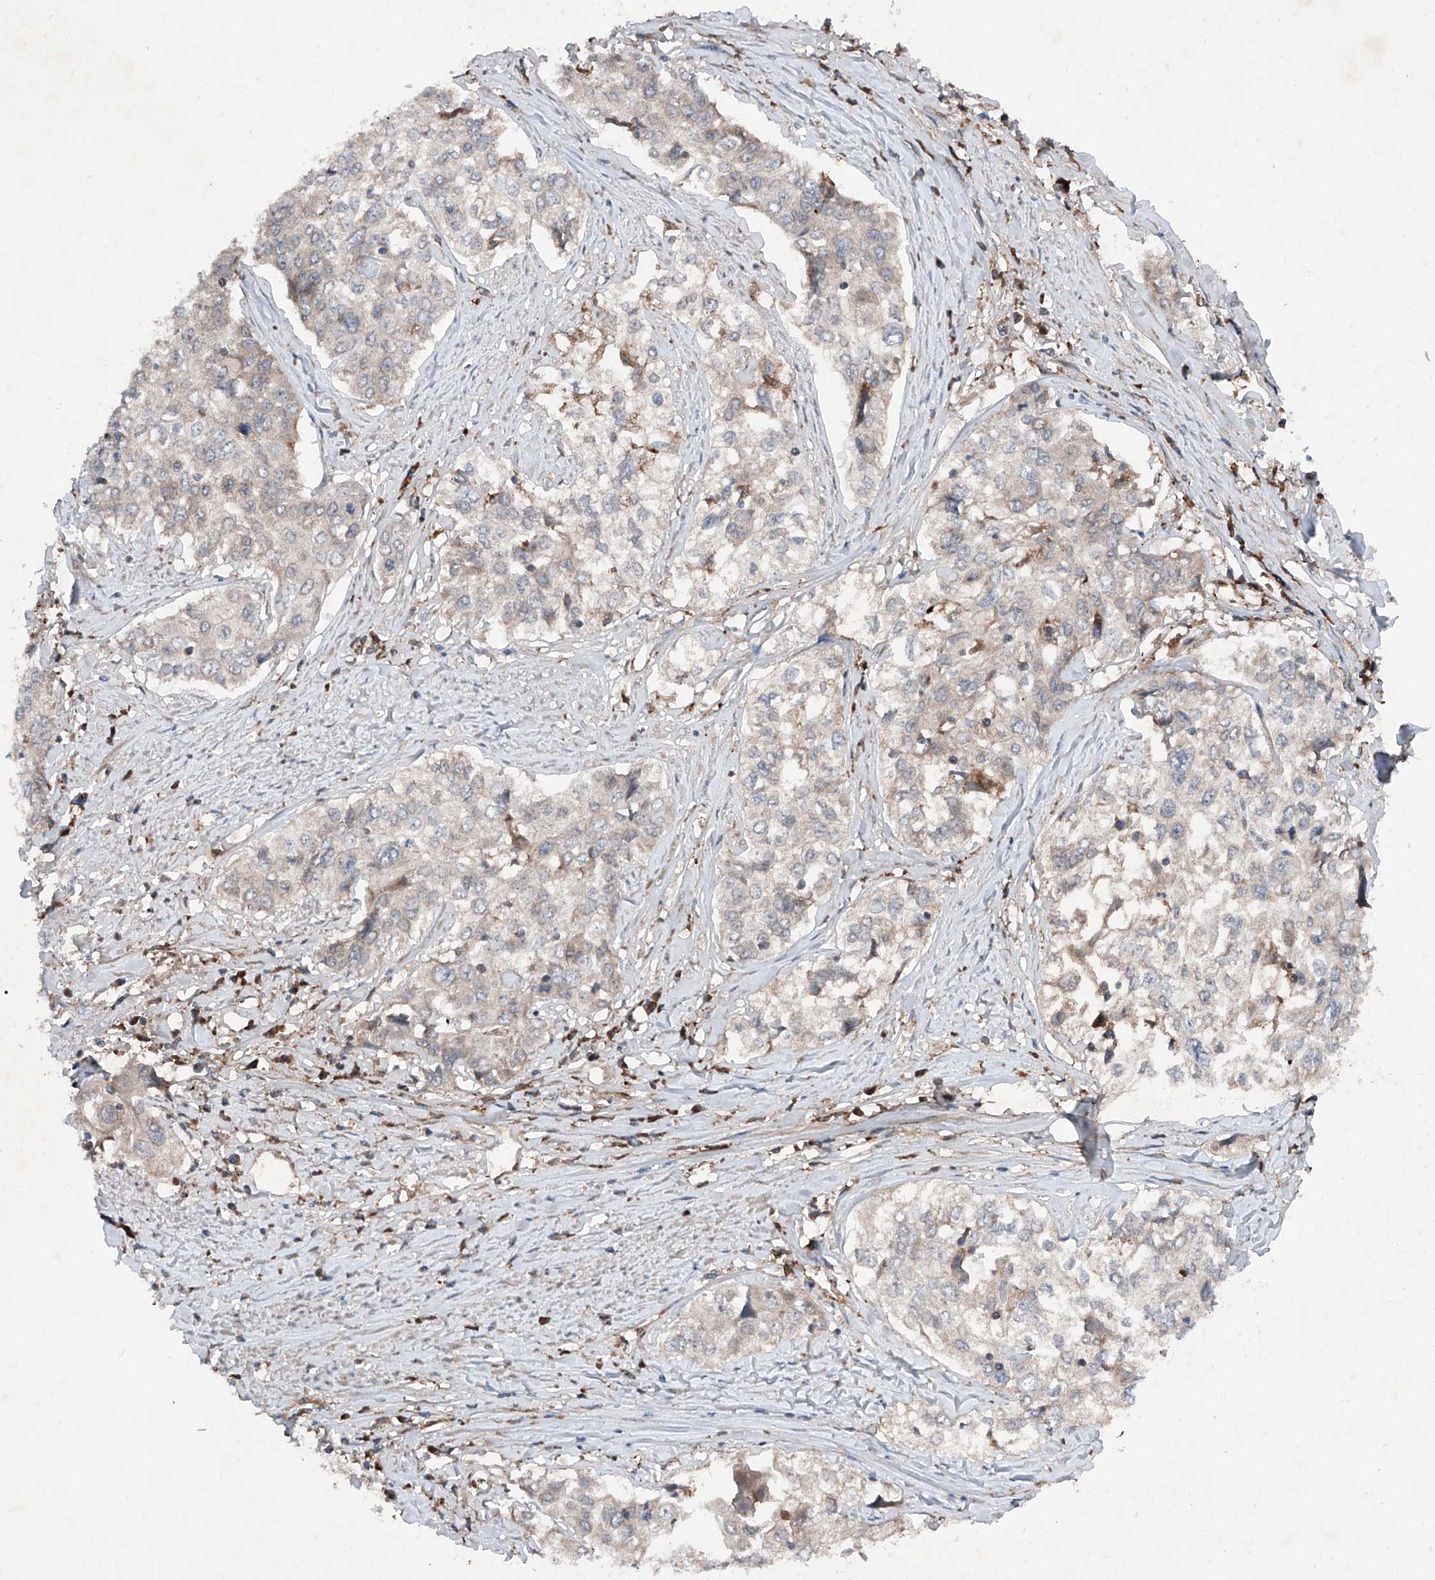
{"staining": {"intensity": "weak", "quantity": "25%-75%", "location": "cytoplasmic/membranous"}, "tissue": "cervical cancer", "cell_type": "Tumor cells", "image_type": "cancer", "snomed": [{"axis": "morphology", "description": "Squamous cell carcinoma, NOS"}, {"axis": "topography", "description": "Cervix"}], "caption": "There is low levels of weak cytoplasmic/membranous staining in tumor cells of cervical cancer (squamous cell carcinoma), as demonstrated by immunohistochemical staining (brown color).", "gene": "DAD1", "patient": {"sex": "female", "age": 31}}